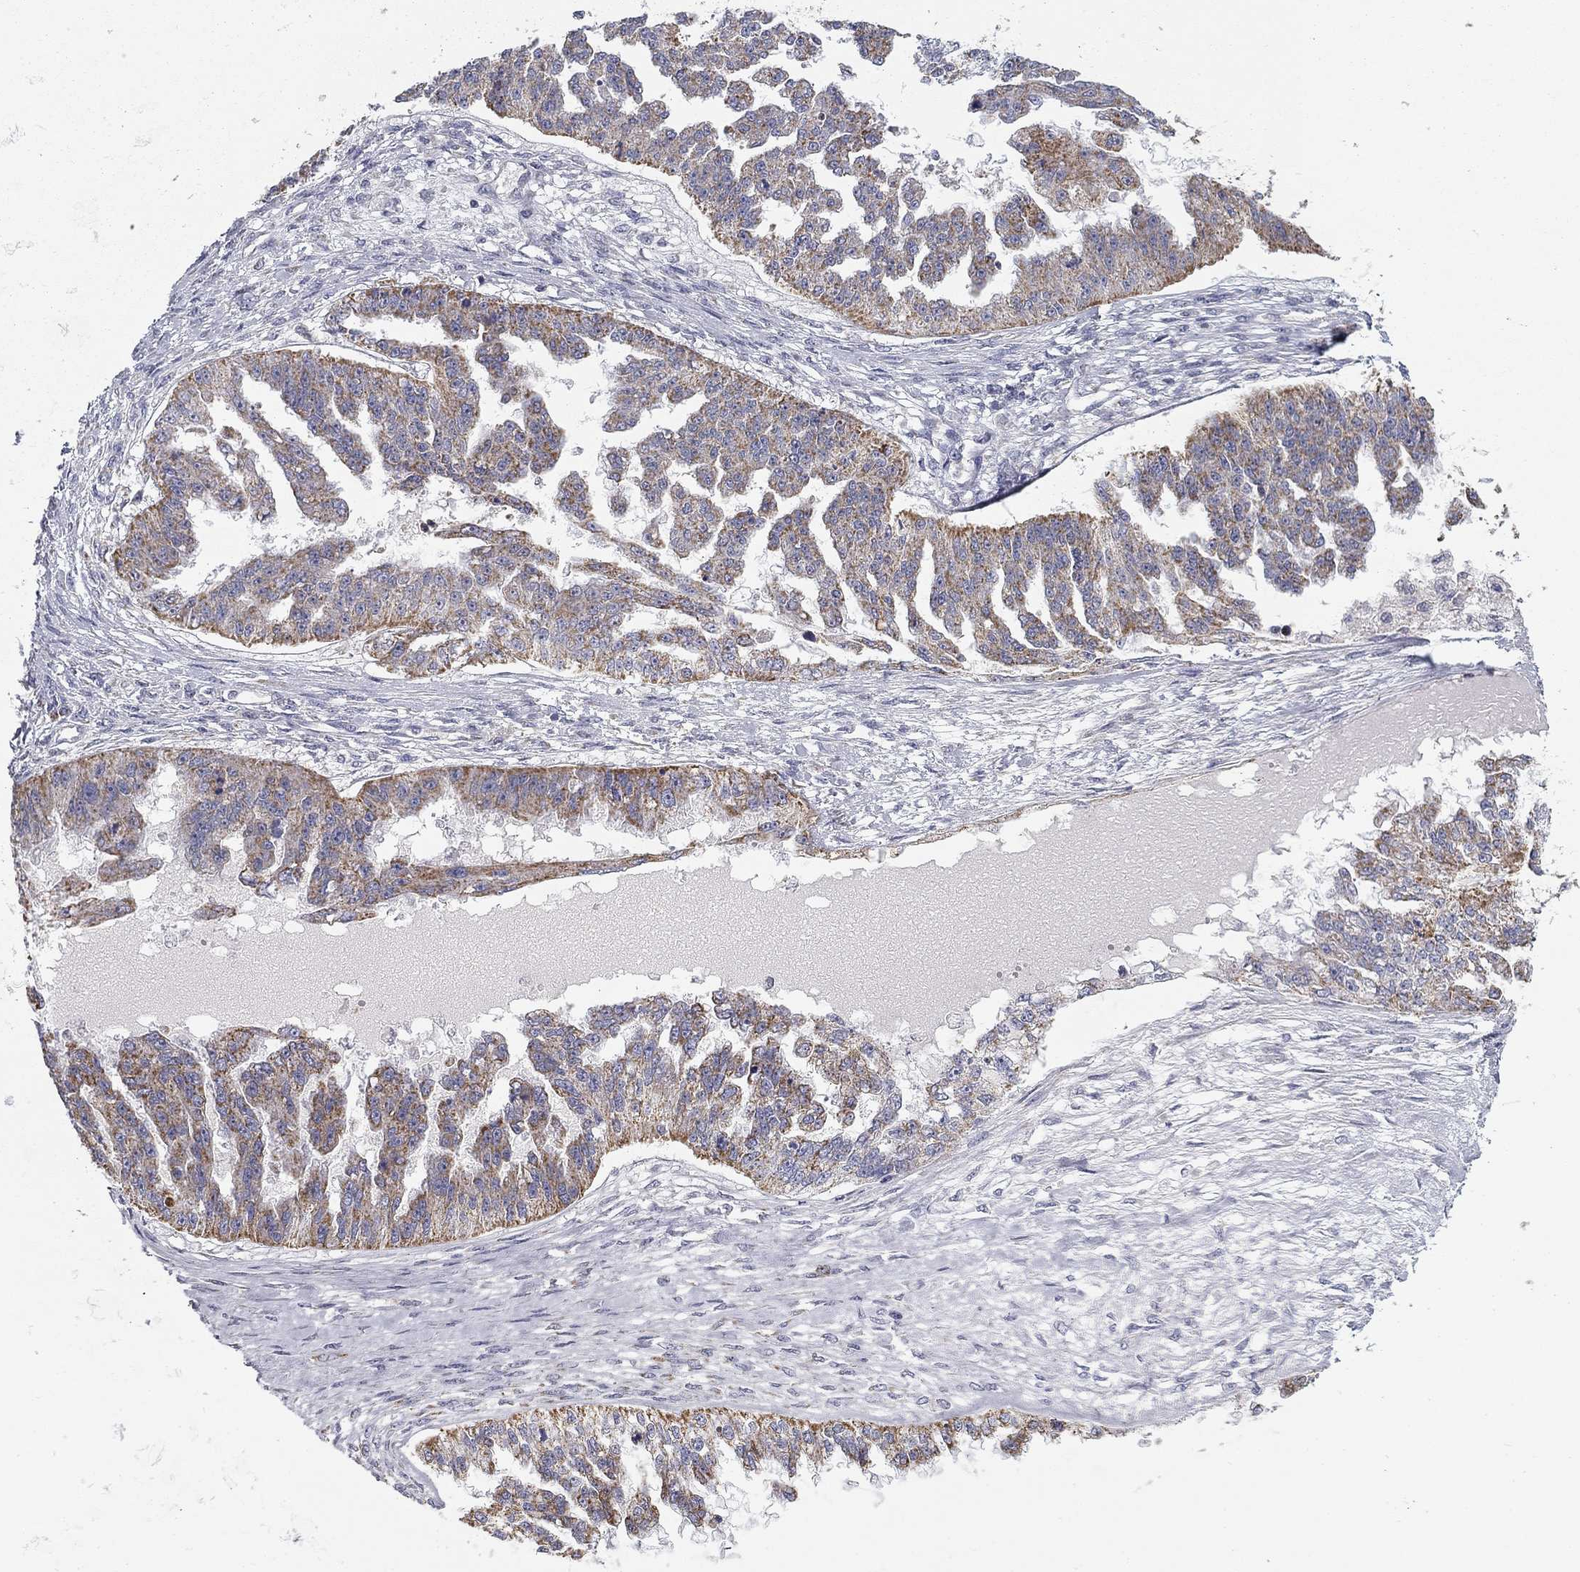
{"staining": {"intensity": "moderate", "quantity": "<25%", "location": "cytoplasmic/membranous"}, "tissue": "ovarian cancer", "cell_type": "Tumor cells", "image_type": "cancer", "snomed": [{"axis": "morphology", "description": "Cystadenocarcinoma, serous, NOS"}, {"axis": "topography", "description": "Ovary"}], "caption": "A brown stain shows moderate cytoplasmic/membranous staining of a protein in ovarian cancer tumor cells. (Brightfield microscopy of DAB IHC at high magnification).", "gene": "SLC2A9", "patient": {"sex": "female", "age": 58}}